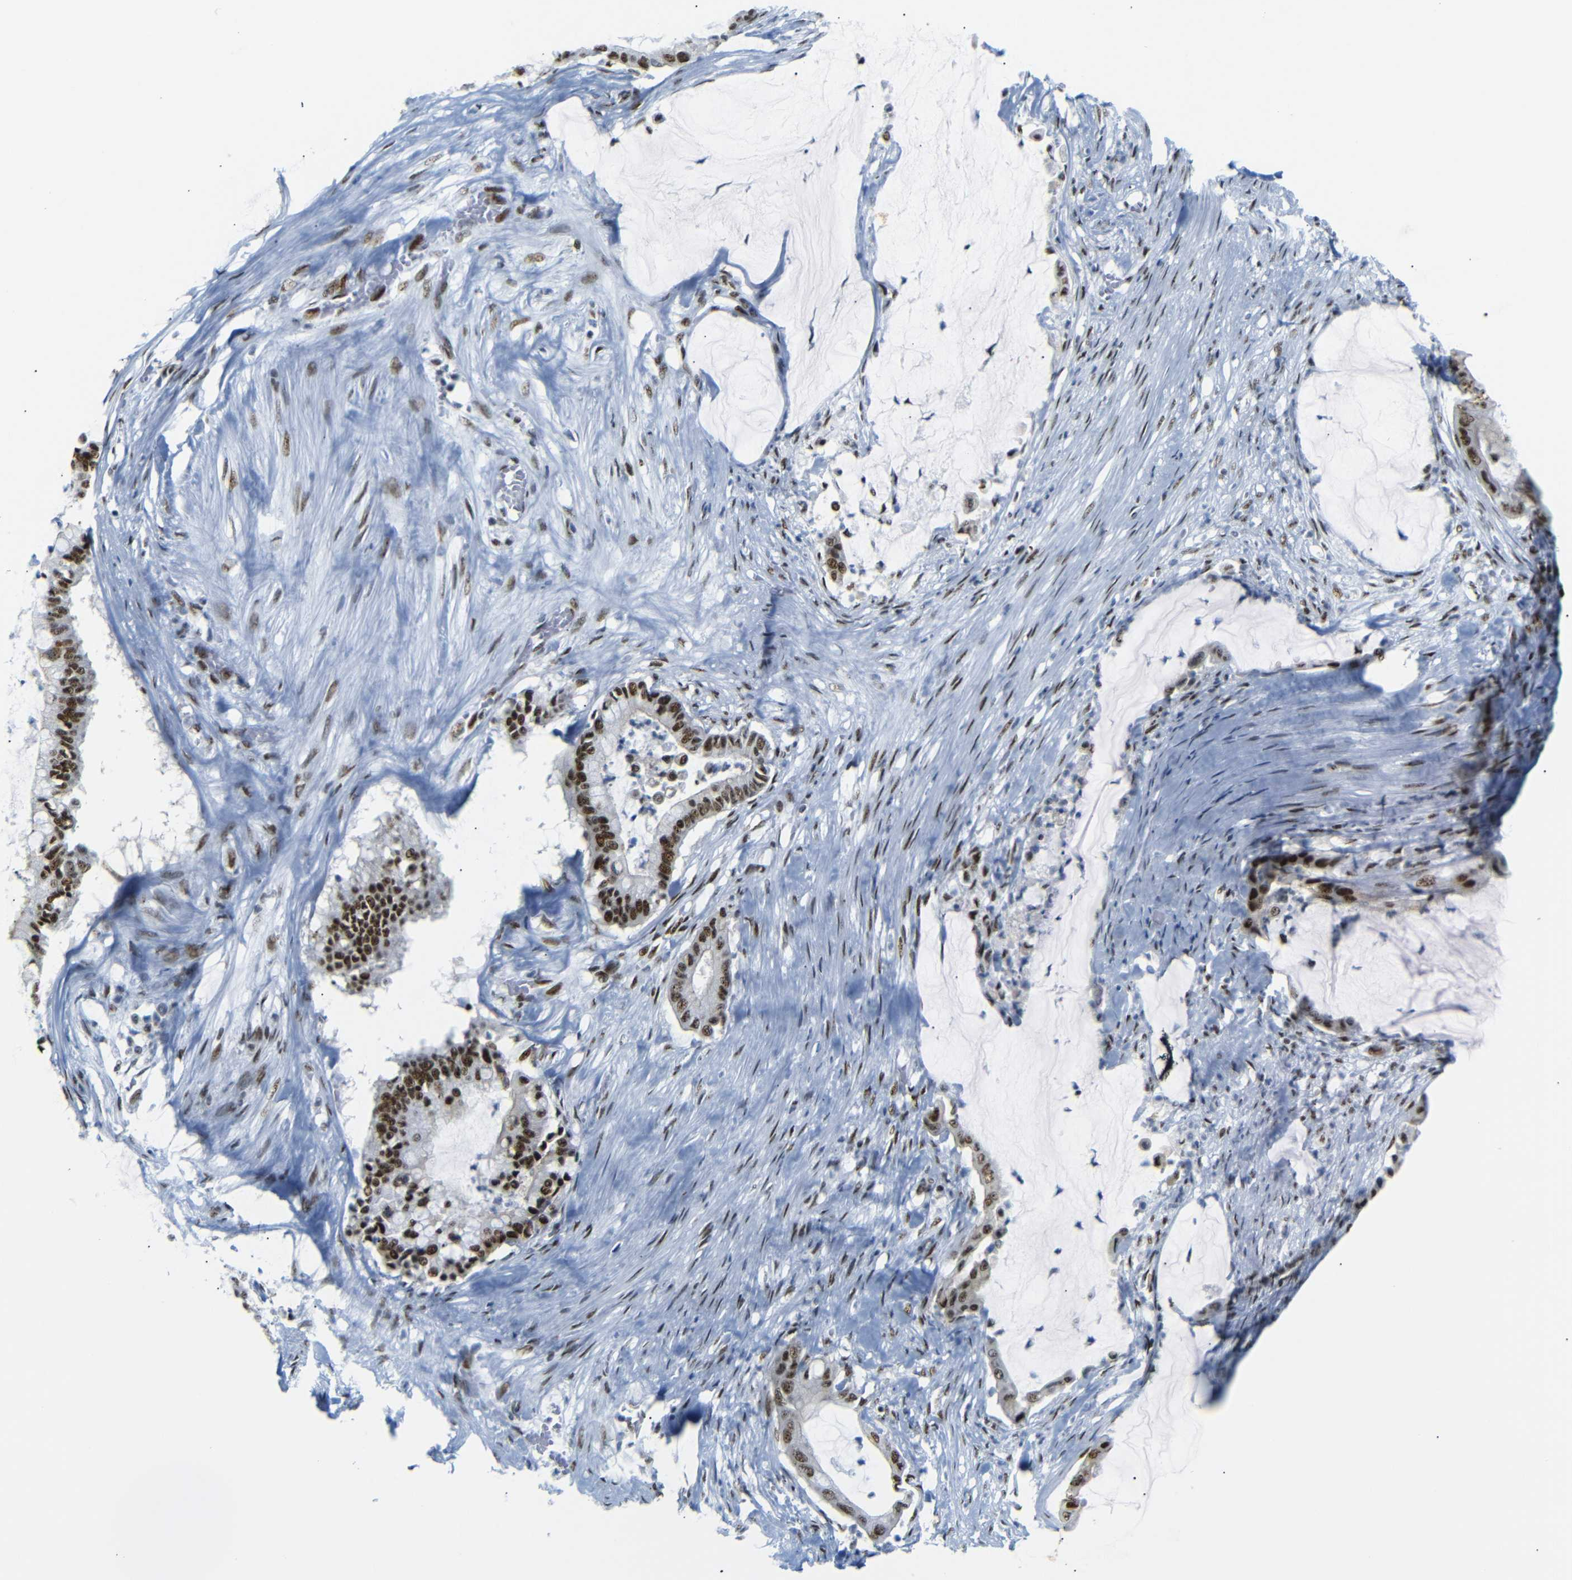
{"staining": {"intensity": "strong", "quantity": ">75%", "location": "nuclear"}, "tissue": "pancreatic cancer", "cell_type": "Tumor cells", "image_type": "cancer", "snomed": [{"axis": "morphology", "description": "Adenocarcinoma, NOS"}, {"axis": "topography", "description": "Pancreas"}], "caption": "IHC staining of pancreatic cancer (adenocarcinoma), which shows high levels of strong nuclear expression in approximately >75% of tumor cells indicating strong nuclear protein positivity. The staining was performed using DAB (brown) for protein detection and nuclei were counterstained in hematoxylin (blue).", "gene": "TRA2B", "patient": {"sex": "male", "age": 41}}